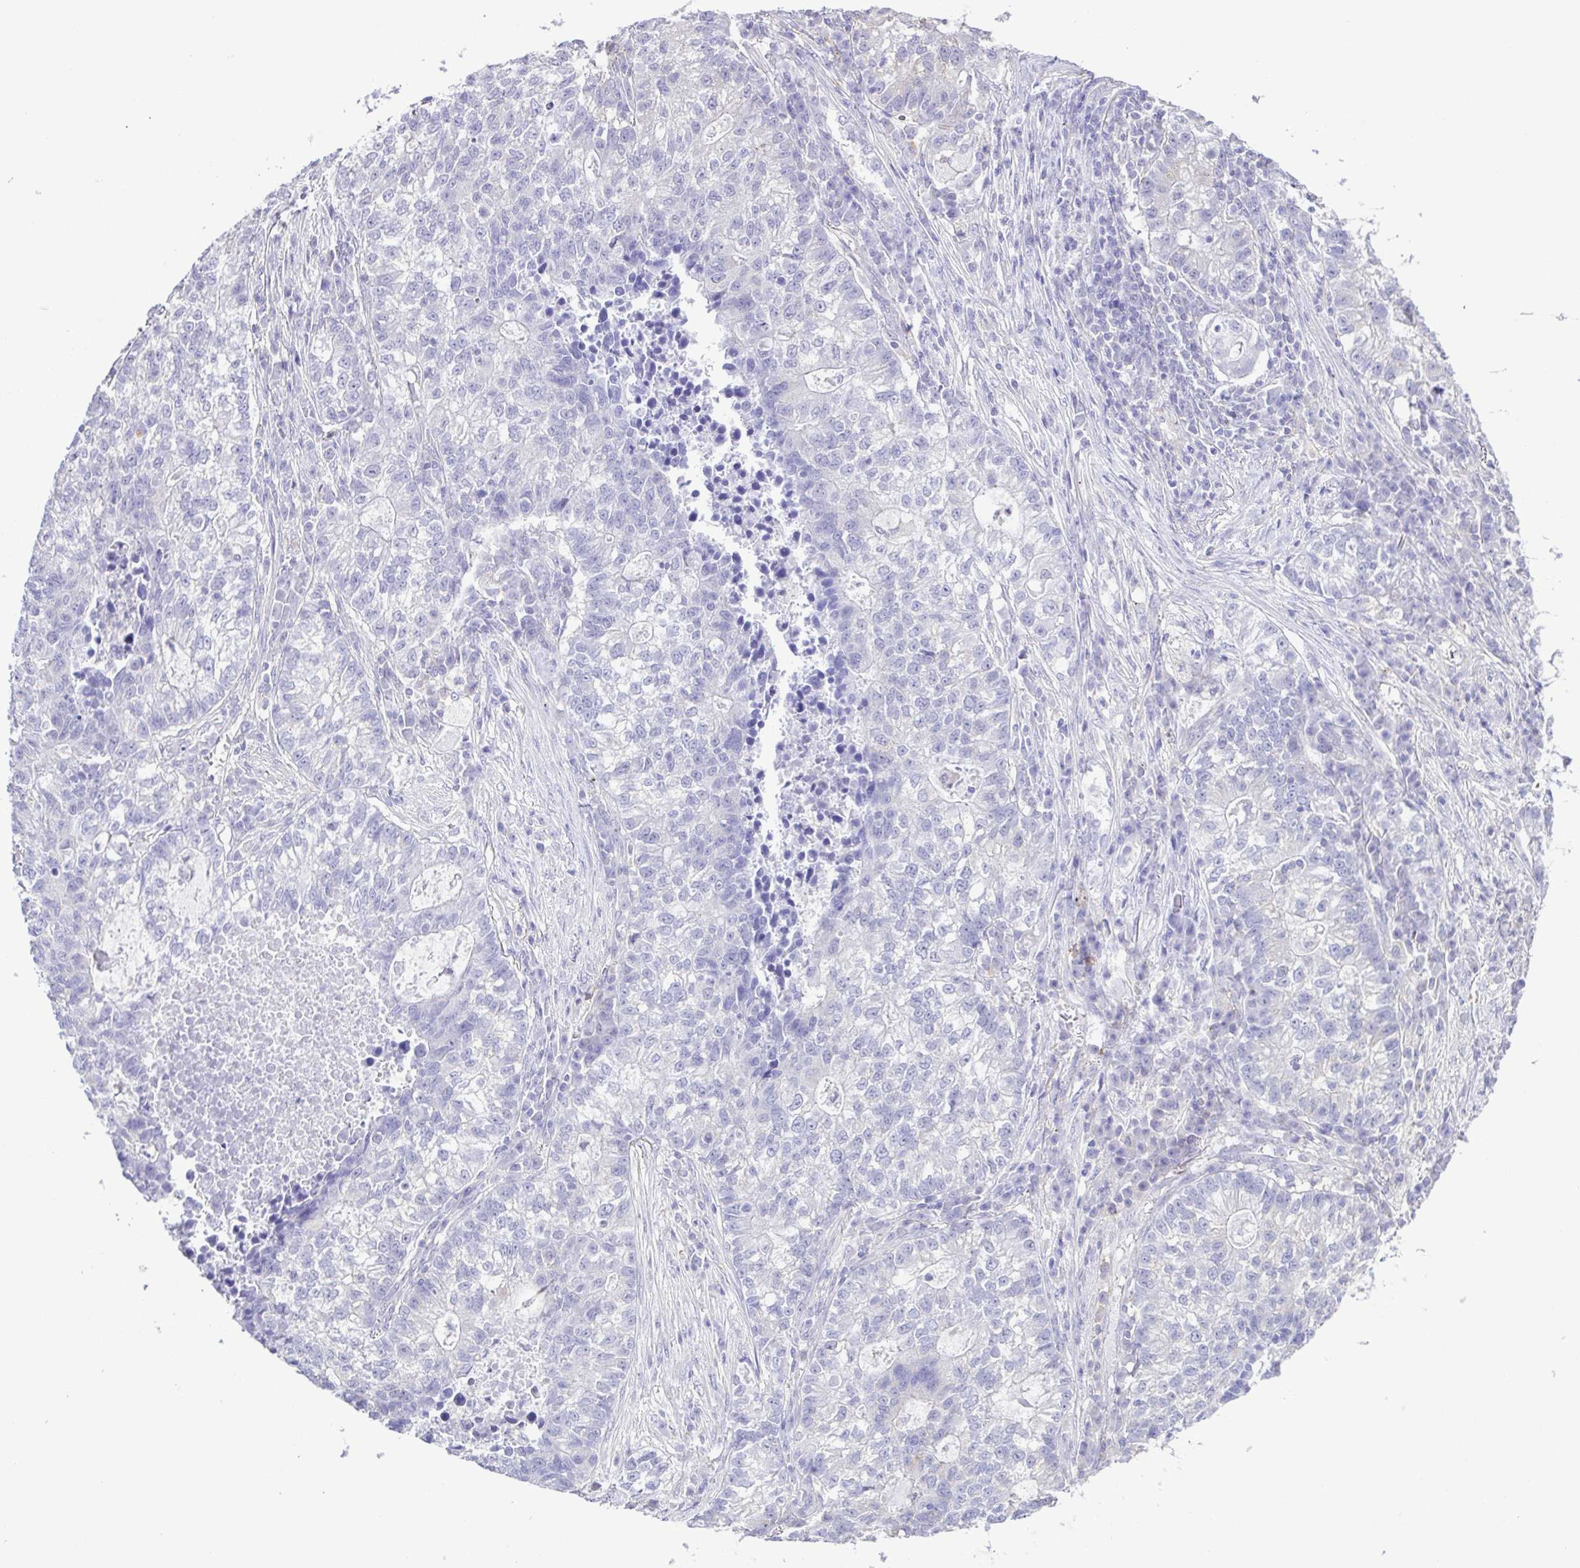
{"staining": {"intensity": "negative", "quantity": "none", "location": "none"}, "tissue": "lung cancer", "cell_type": "Tumor cells", "image_type": "cancer", "snomed": [{"axis": "morphology", "description": "Adenocarcinoma, NOS"}, {"axis": "topography", "description": "Lung"}], "caption": "The histopathology image demonstrates no staining of tumor cells in lung adenocarcinoma. (DAB IHC visualized using brightfield microscopy, high magnification).", "gene": "CYP17A1", "patient": {"sex": "male", "age": 57}}